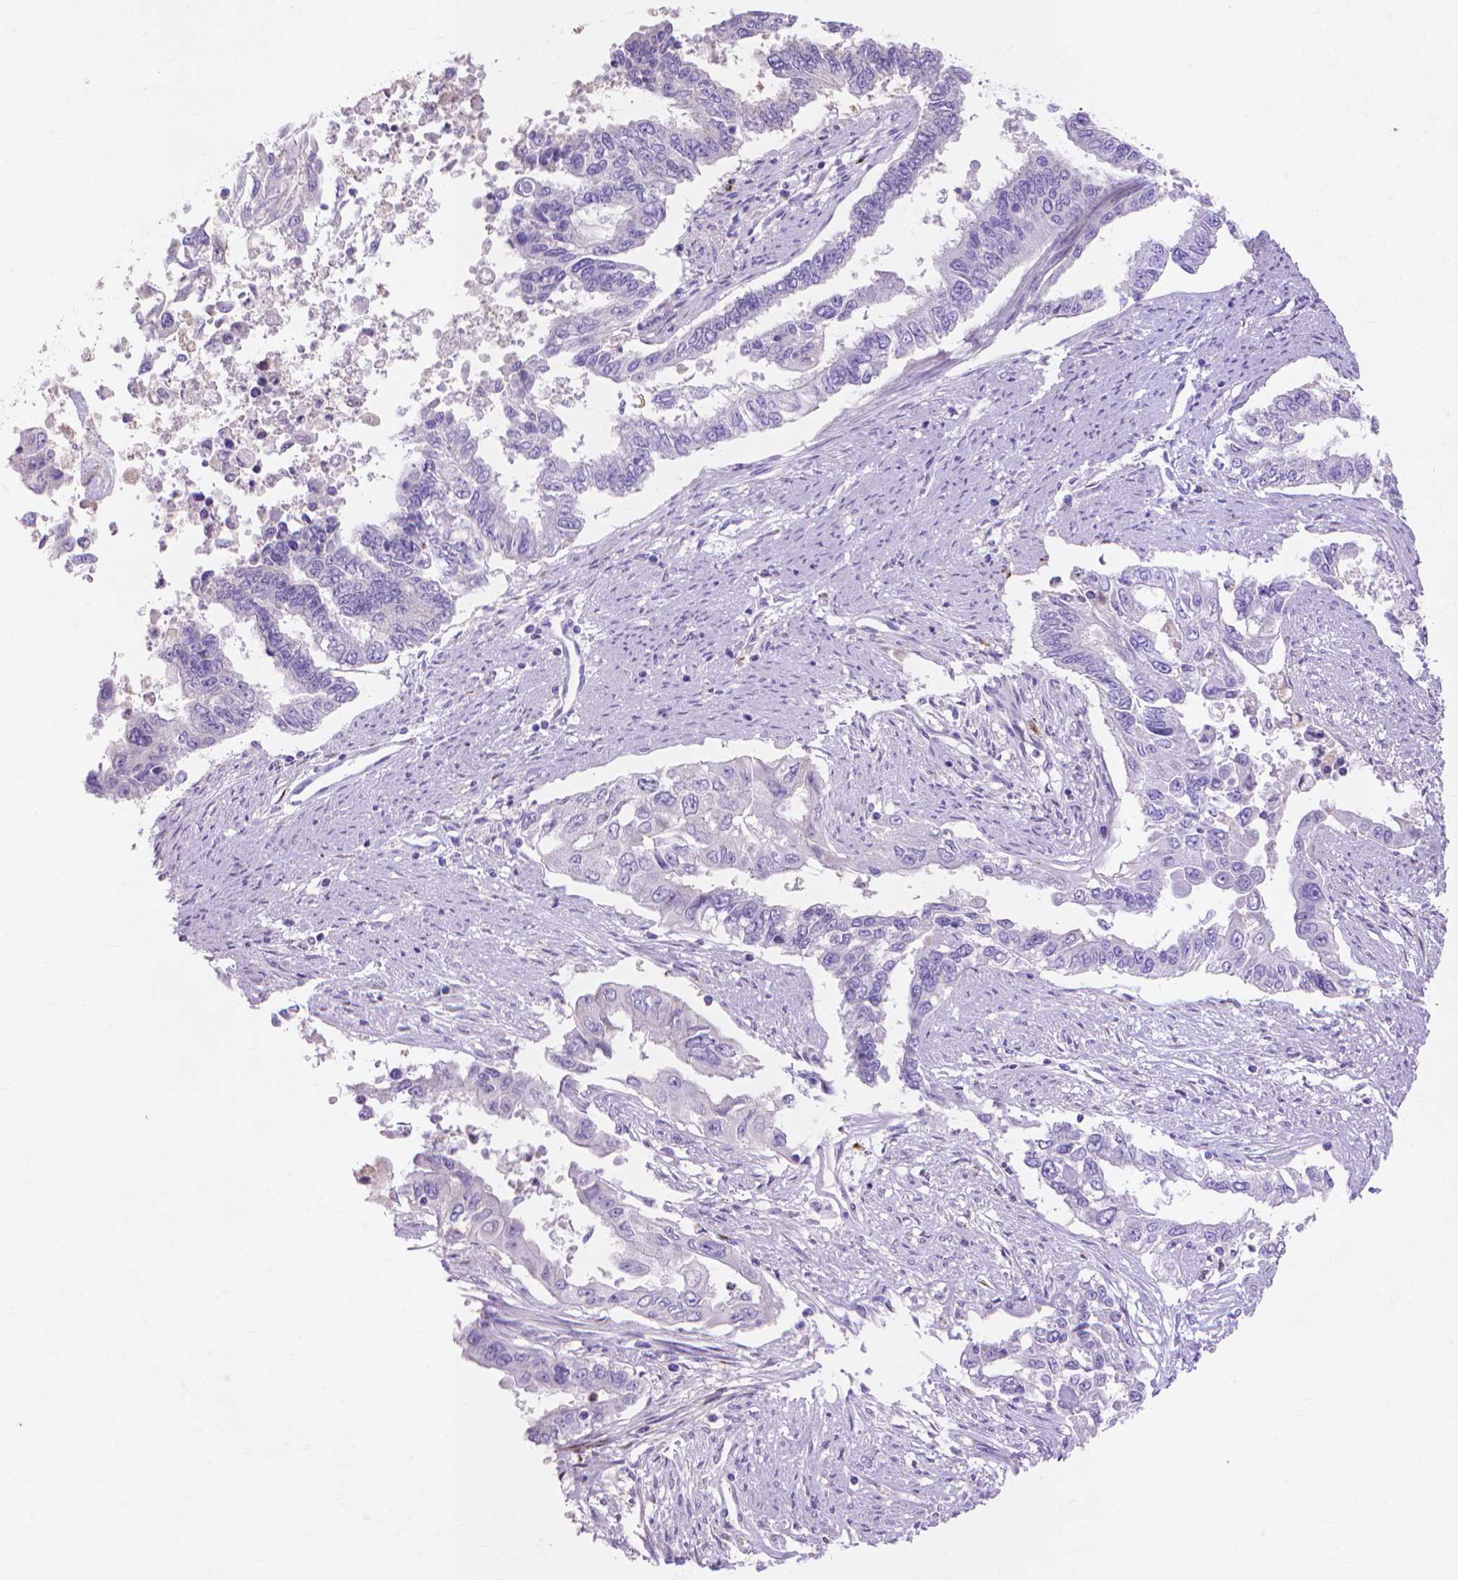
{"staining": {"intensity": "negative", "quantity": "none", "location": "none"}, "tissue": "endometrial cancer", "cell_type": "Tumor cells", "image_type": "cancer", "snomed": [{"axis": "morphology", "description": "Adenocarcinoma, NOS"}, {"axis": "topography", "description": "Uterus"}], "caption": "An immunohistochemistry photomicrograph of endometrial adenocarcinoma is shown. There is no staining in tumor cells of endometrial adenocarcinoma. (DAB IHC with hematoxylin counter stain).", "gene": "MMP11", "patient": {"sex": "female", "age": 59}}